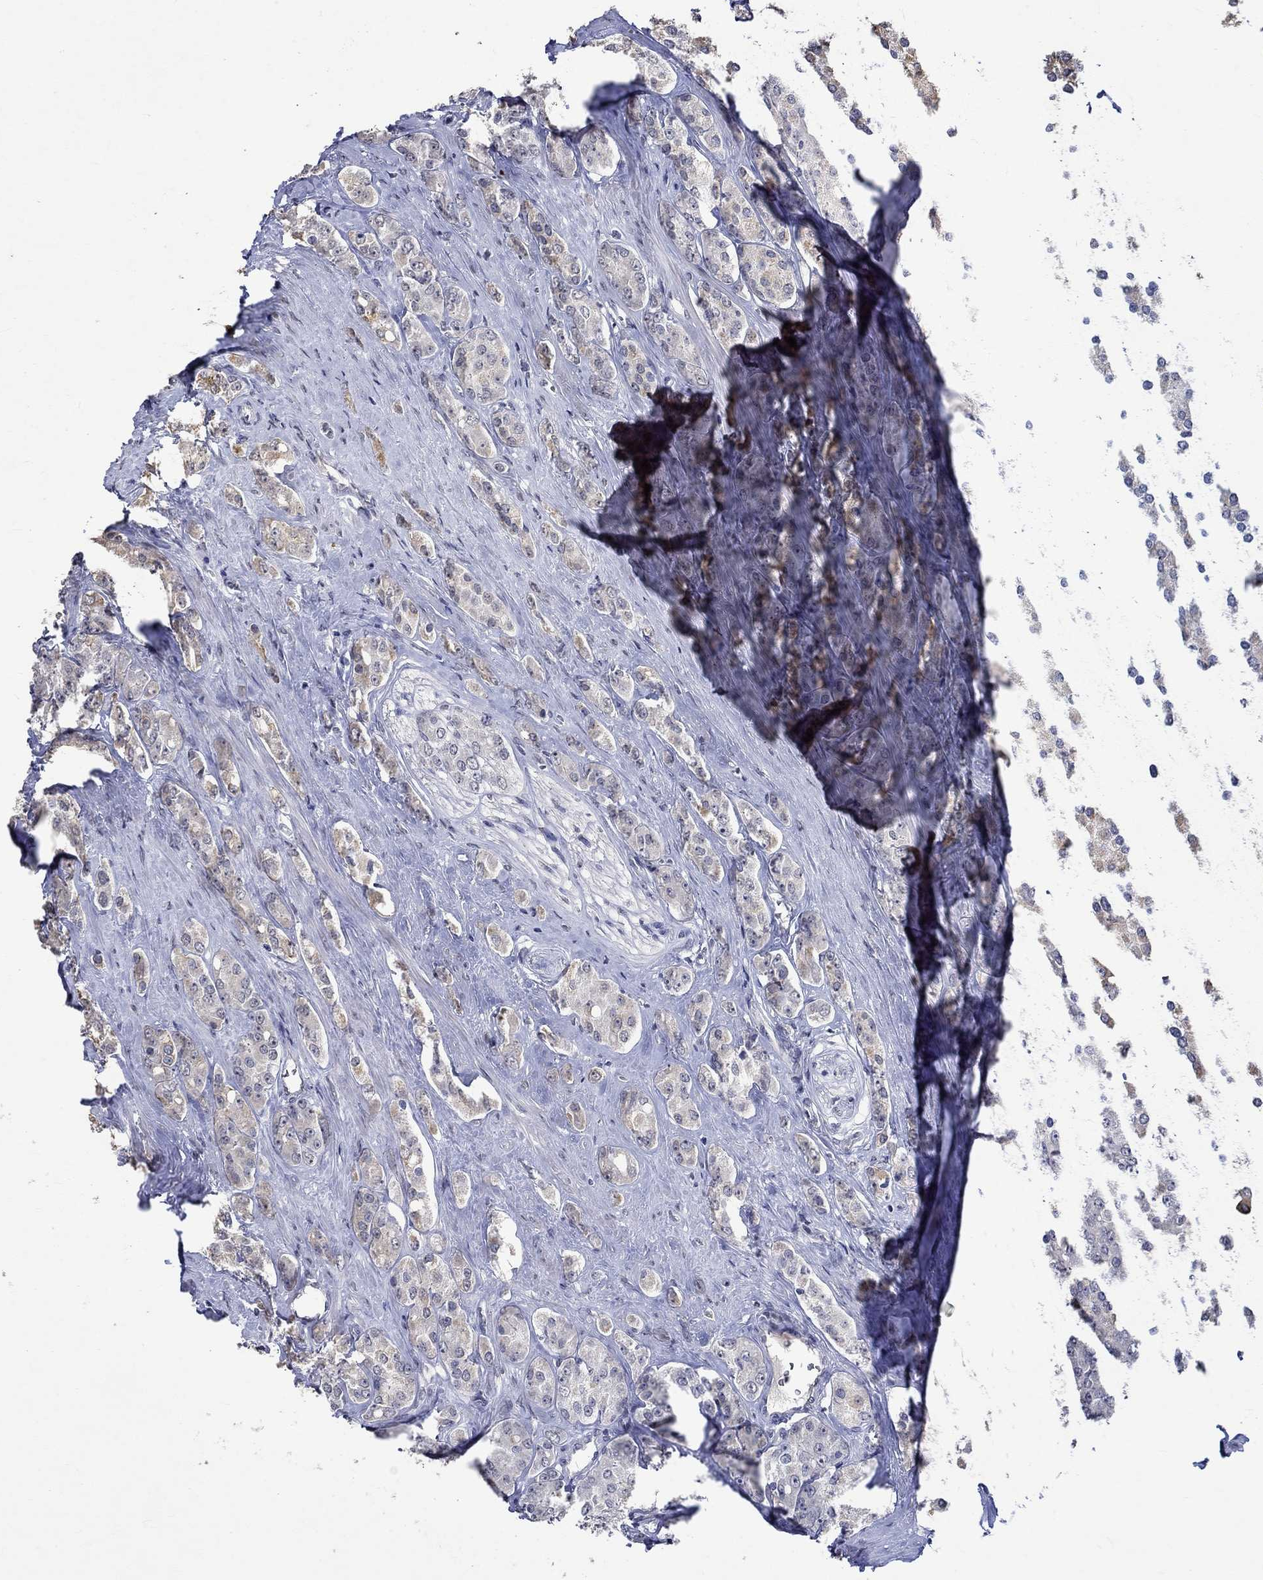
{"staining": {"intensity": "negative", "quantity": "none", "location": "none"}, "tissue": "prostate cancer", "cell_type": "Tumor cells", "image_type": "cancer", "snomed": [{"axis": "morphology", "description": "Adenocarcinoma, NOS"}, {"axis": "topography", "description": "Prostate"}], "caption": "This is a photomicrograph of immunohistochemistry staining of prostate cancer (adenocarcinoma), which shows no staining in tumor cells. (Stains: DAB (3,3'-diaminobenzidine) IHC with hematoxylin counter stain, Microscopy: brightfield microscopy at high magnification).", "gene": "DDX3Y", "patient": {"sex": "male", "age": 67}}